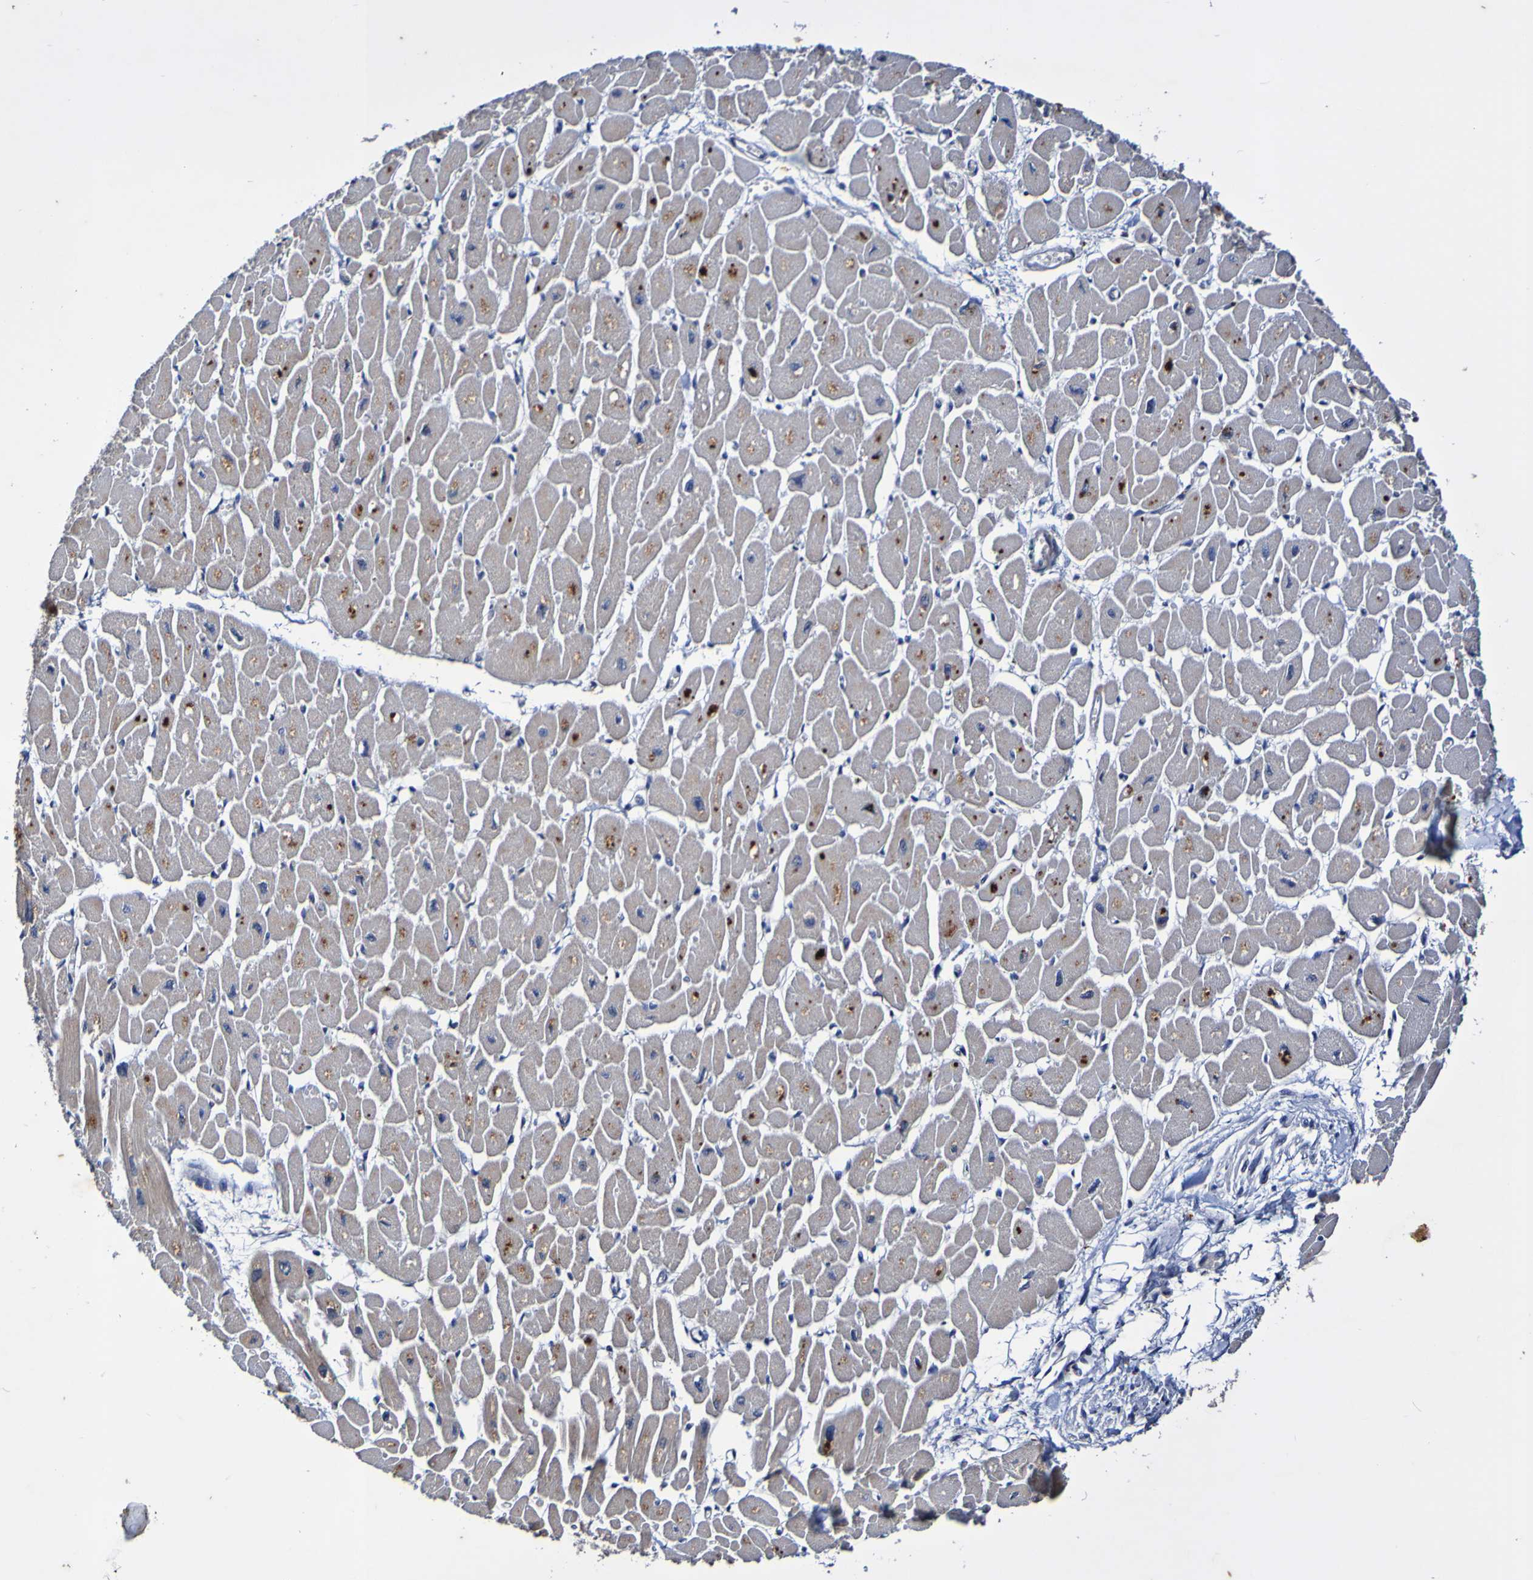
{"staining": {"intensity": "moderate", "quantity": ">75%", "location": "cytoplasmic/membranous"}, "tissue": "heart muscle", "cell_type": "Cardiomyocytes", "image_type": "normal", "snomed": [{"axis": "morphology", "description": "Normal tissue, NOS"}, {"axis": "topography", "description": "Heart"}], "caption": "Moderate cytoplasmic/membranous expression is identified in approximately >75% of cardiomyocytes in benign heart muscle.", "gene": "PTP4A2", "patient": {"sex": "female", "age": 54}}